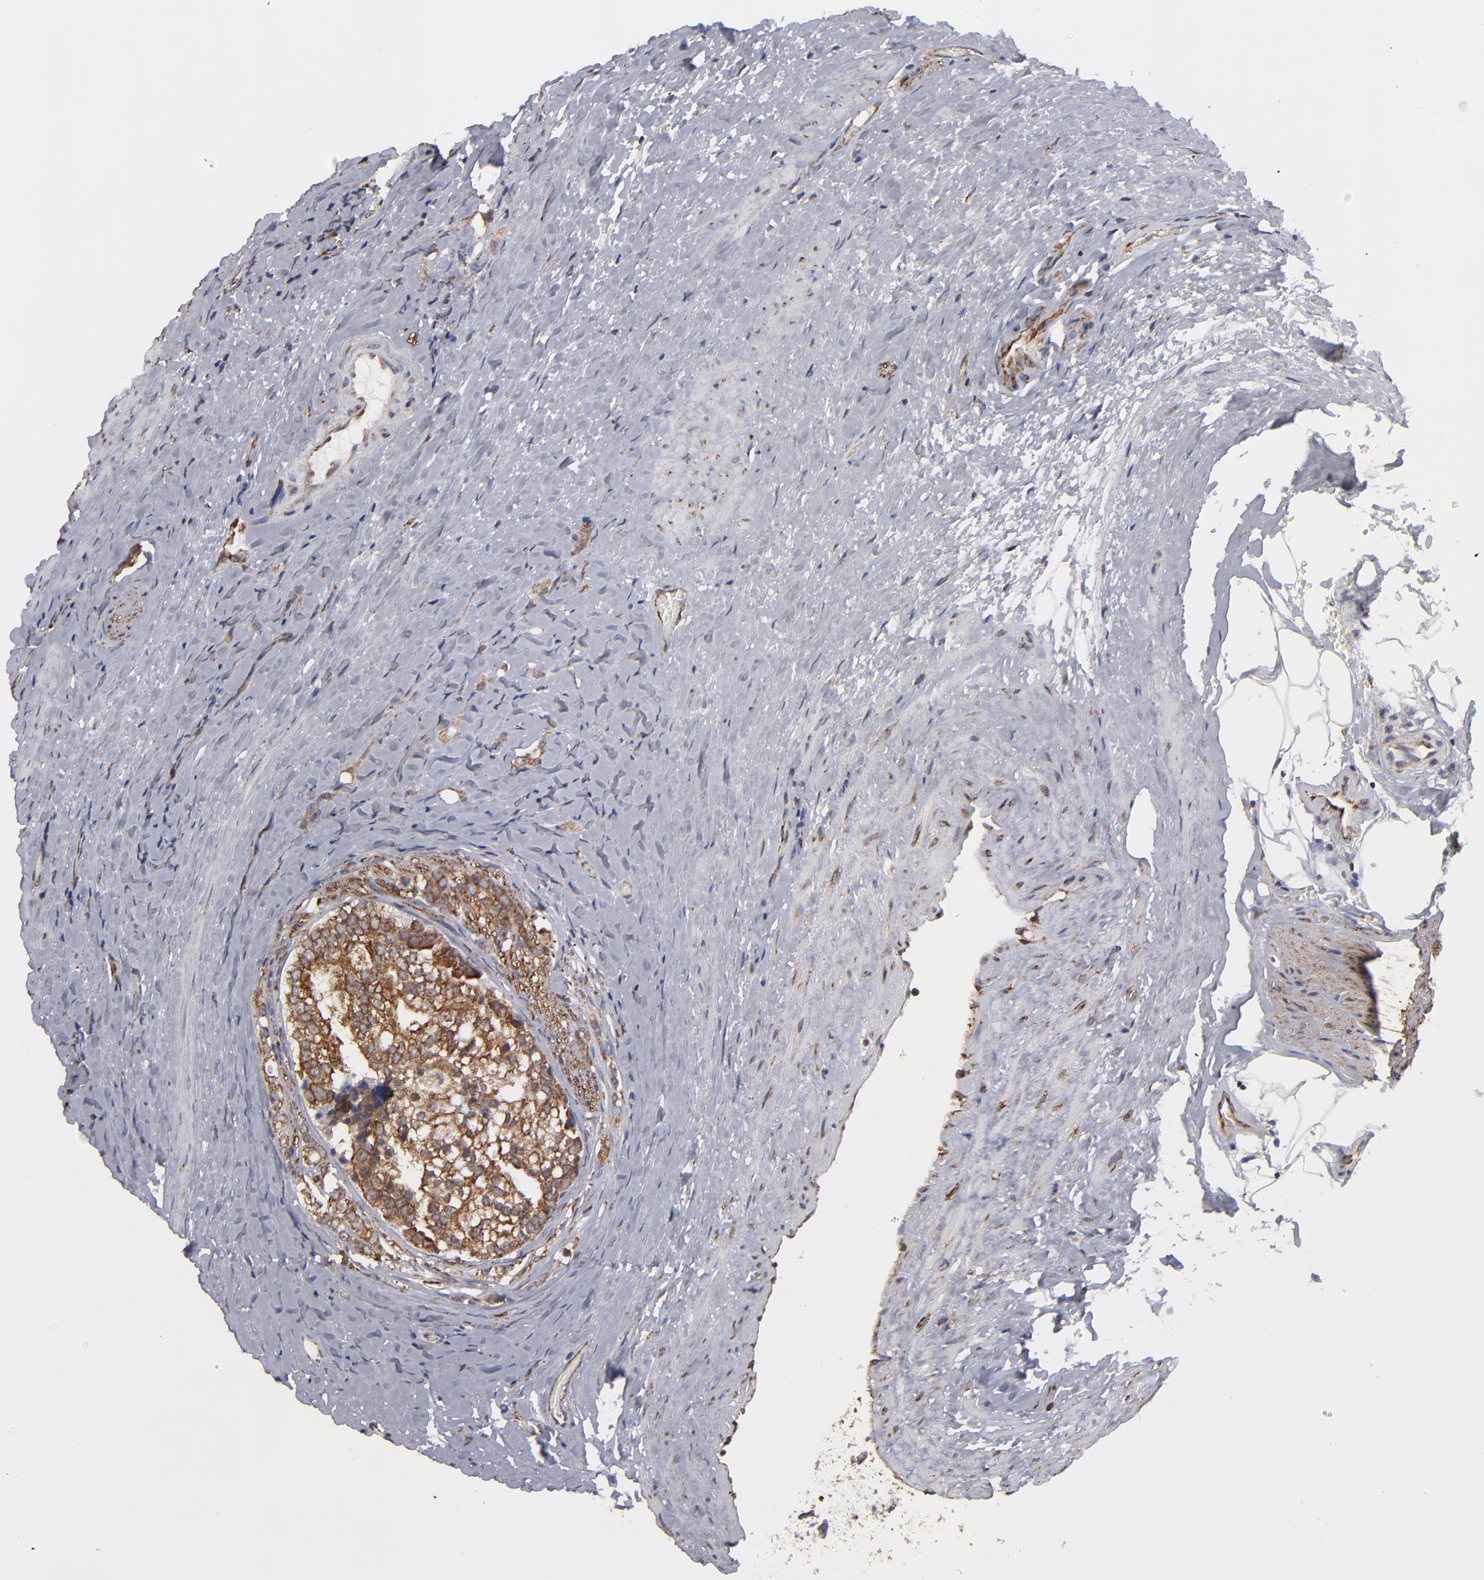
{"staining": {"intensity": "moderate", "quantity": ">75%", "location": "cytoplasmic/membranous"}, "tissue": "prostate cancer", "cell_type": "Tumor cells", "image_type": "cancer", "snomed": [{"axis": "morphology", "description": "Adenocarcinoma, Medium grade"}, {"axis": "topography", "description": "Prostate"}], "caption": "Moderate cytoplasmic/membranous expression is present in about >75% of tumor cells in prostate cancer (adenocarcinoma (medium-grade)). (IHC, brightfield microscopy, high magnification).", "gene": "KTN1", "patient": {"sex": "male", "age": 59}}